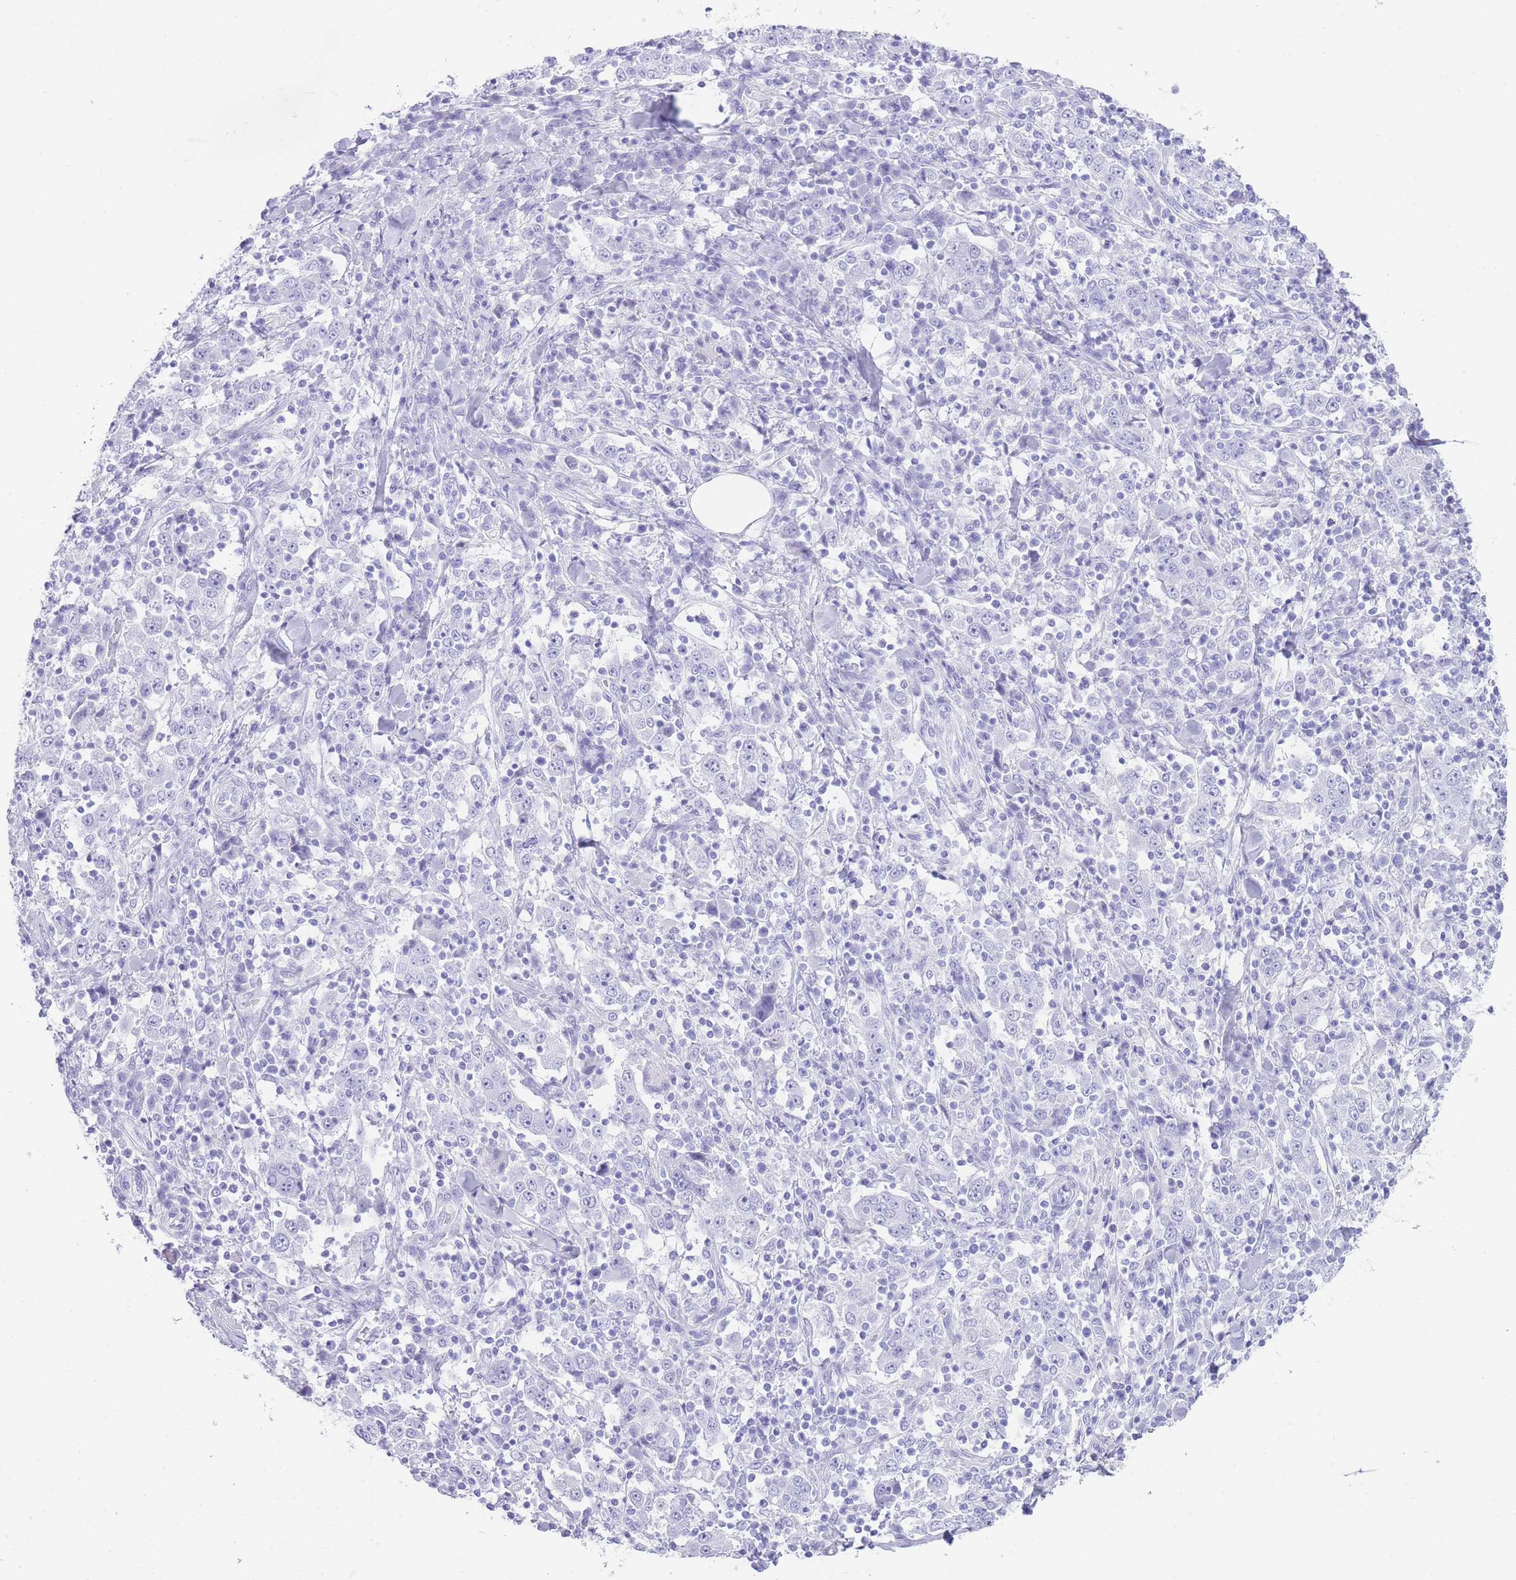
{"staining": {"intensity": "negative", "quantity": "none", "location": "none"}, "tissue": "stomach cancer", "cell_type": "Tumor cells", "image_type": "cancer", "snomed": [{"axis": "morphology", "description": "Normal tissue, NOS"}, {"axis": "morphology", "description": "Adenocarcinoma, NOS"}, {"axis": "topography", "description": "Stomach, upper"}, {"axis": "topography", "description": "Stomach"}], "caption": "Tumor cells are negative for brown protein staining in stomach adenocarcinoma.", "gene": "ELOA2", "patient": {"sex": "male", "age": 59}}